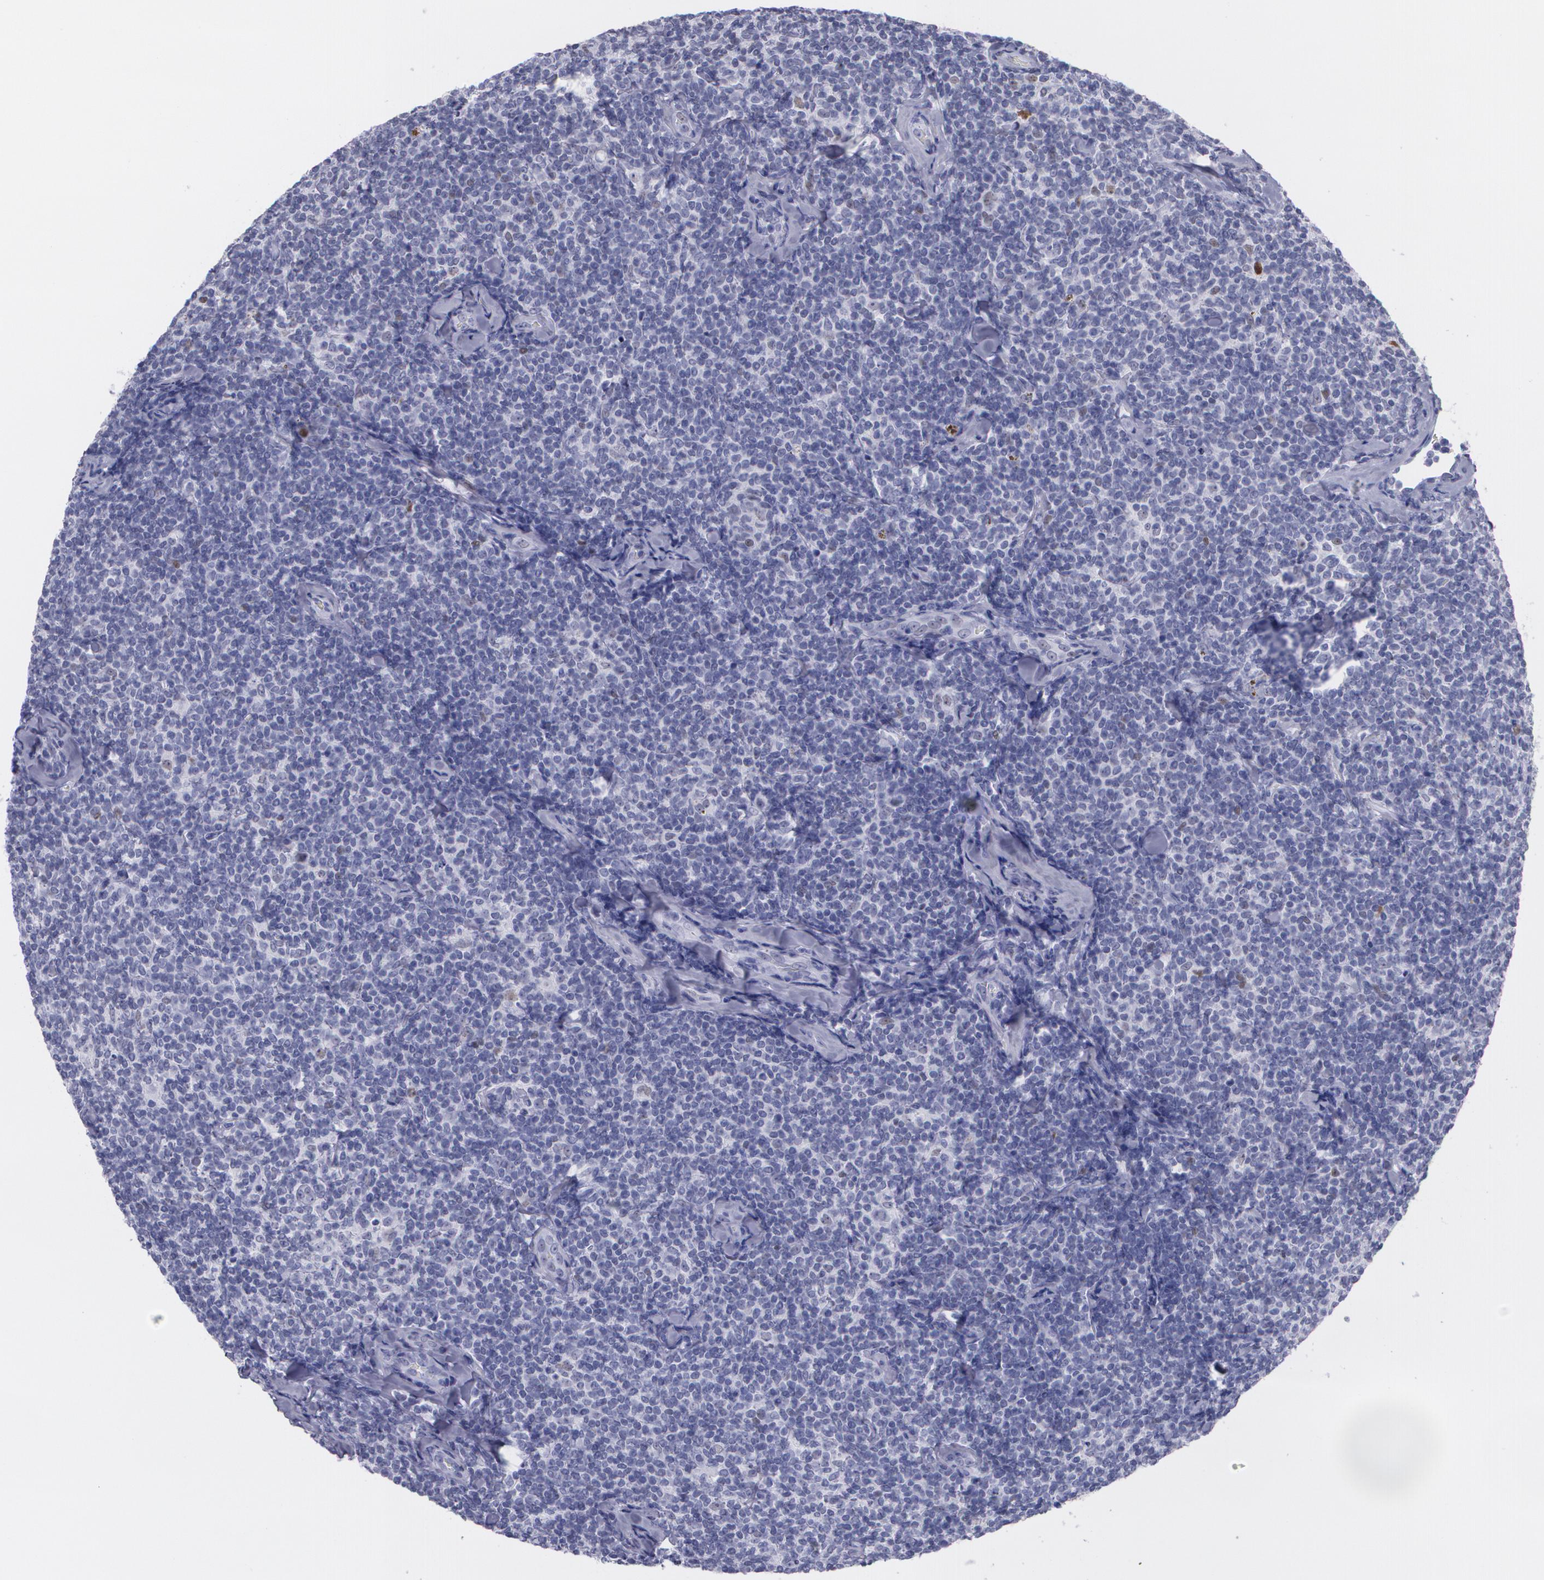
{"staining": {"intensity": "weak", "quantity": "<25%", "location": "nuclear"}, "tissue": "lymphoma", "cell_type": "Tumor cells", "image_type": "cancer", "snomed": [{"axis": "morphology", "description": "Malignant lymphoma, non-Hodgkin's type, Low grade"}, {"axis": "topography", "description": "Lymph node"}], "caption": "Immunohistochemistry image of lymphoma stained for a protein (brown), which demonstrates no positivity in tumor cells.", "gene": "TP53", "patient": {"sex": "female", "age": 56}}